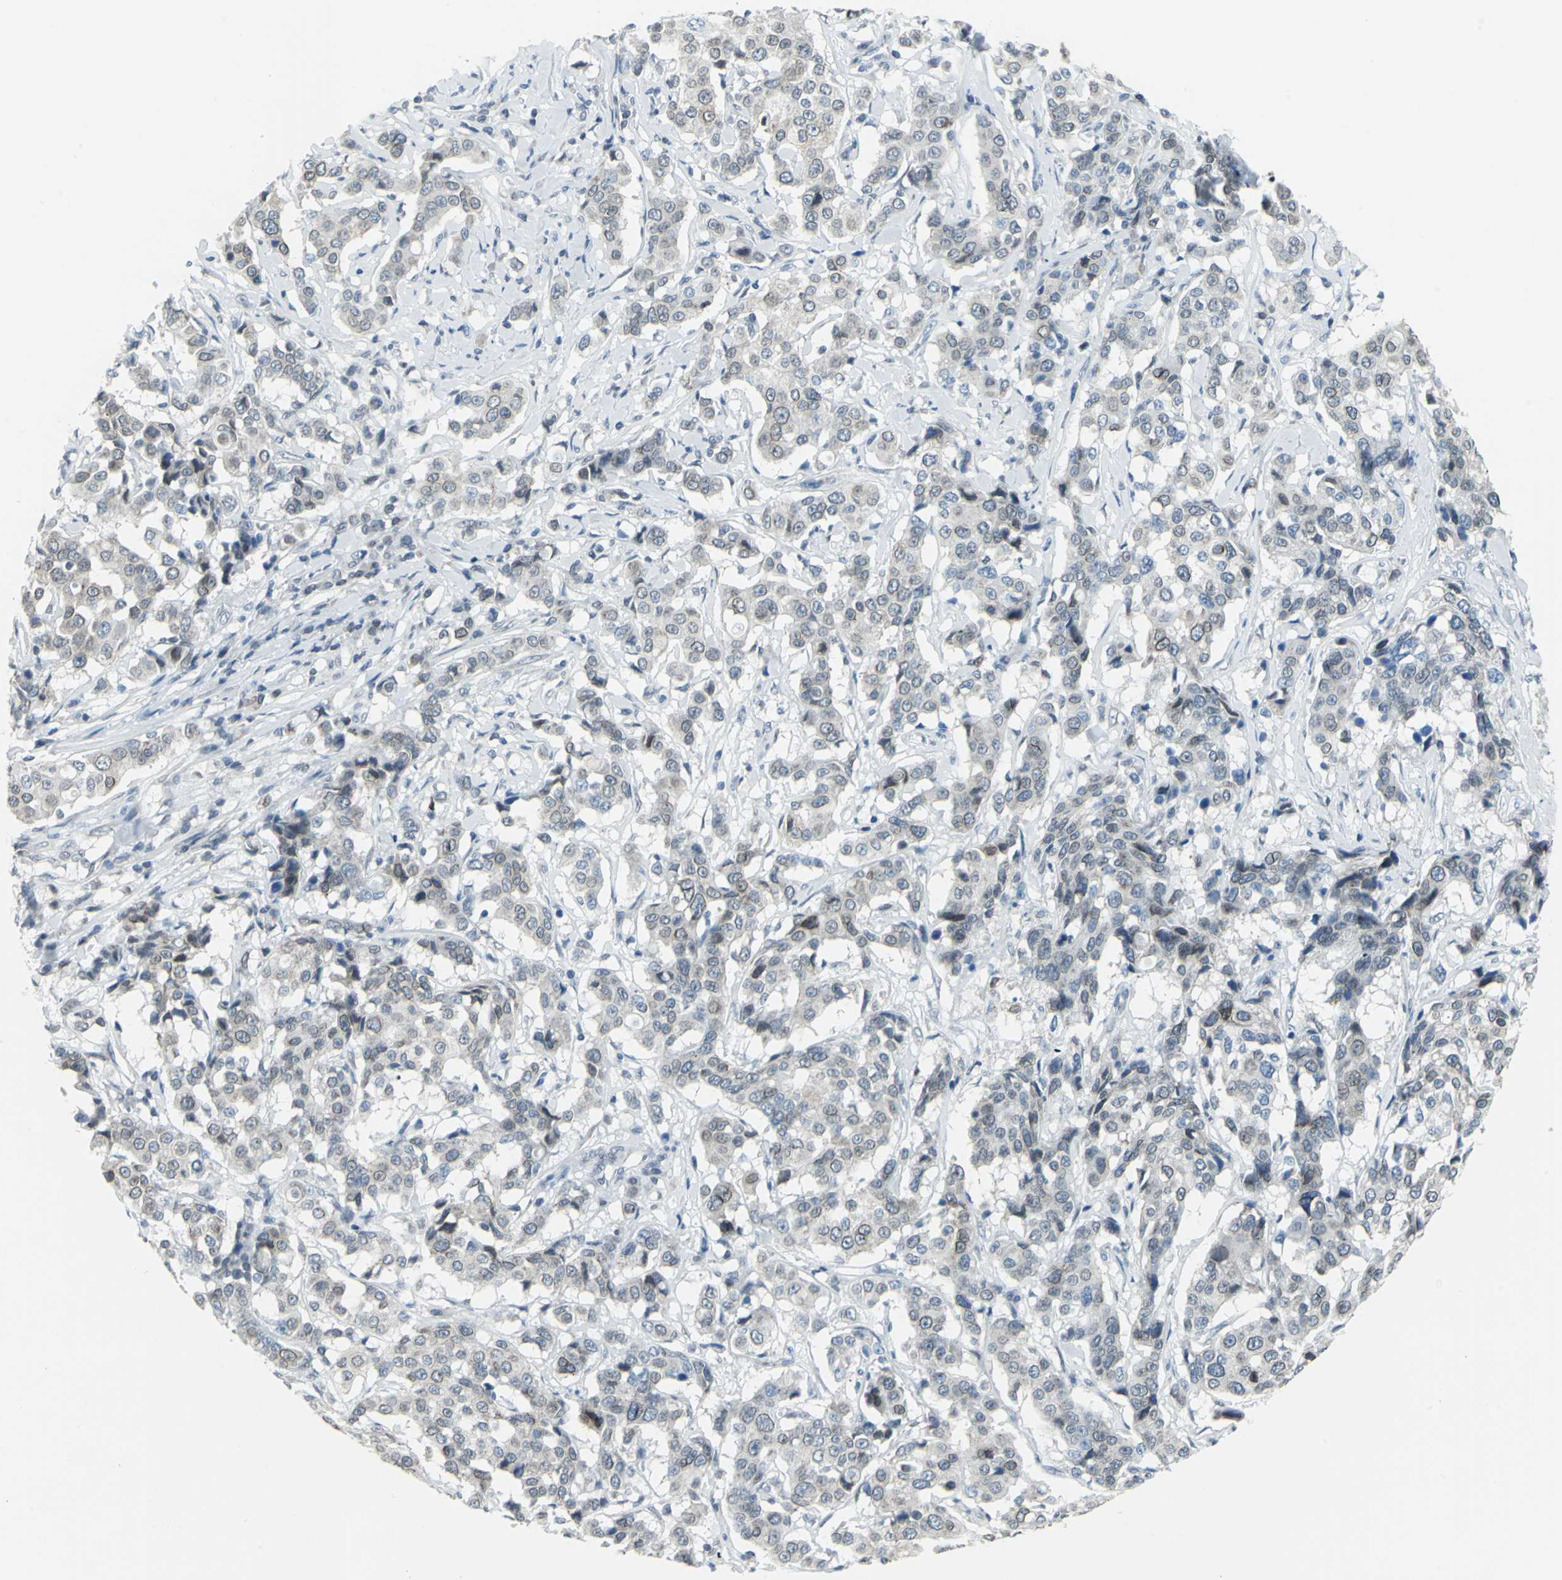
{"staining": {"intensity": "weak", "quantity": "<25%", "location": "cytoplasmic/membranous"}, "tissue": "breast cancer", "cell_type": "Tumor cells", "image_type": "cancer", "snomed": [{"axis": "morphology", "description": "Duct carcinoma"}, {"axis": "topography", "description": "Breast"}], "caption": "Tumor cells show no significant expression in invasive ductal carcinoma (breast).", "gene": "SNUPN", "patient": {"sex": "female", "age": 27}}